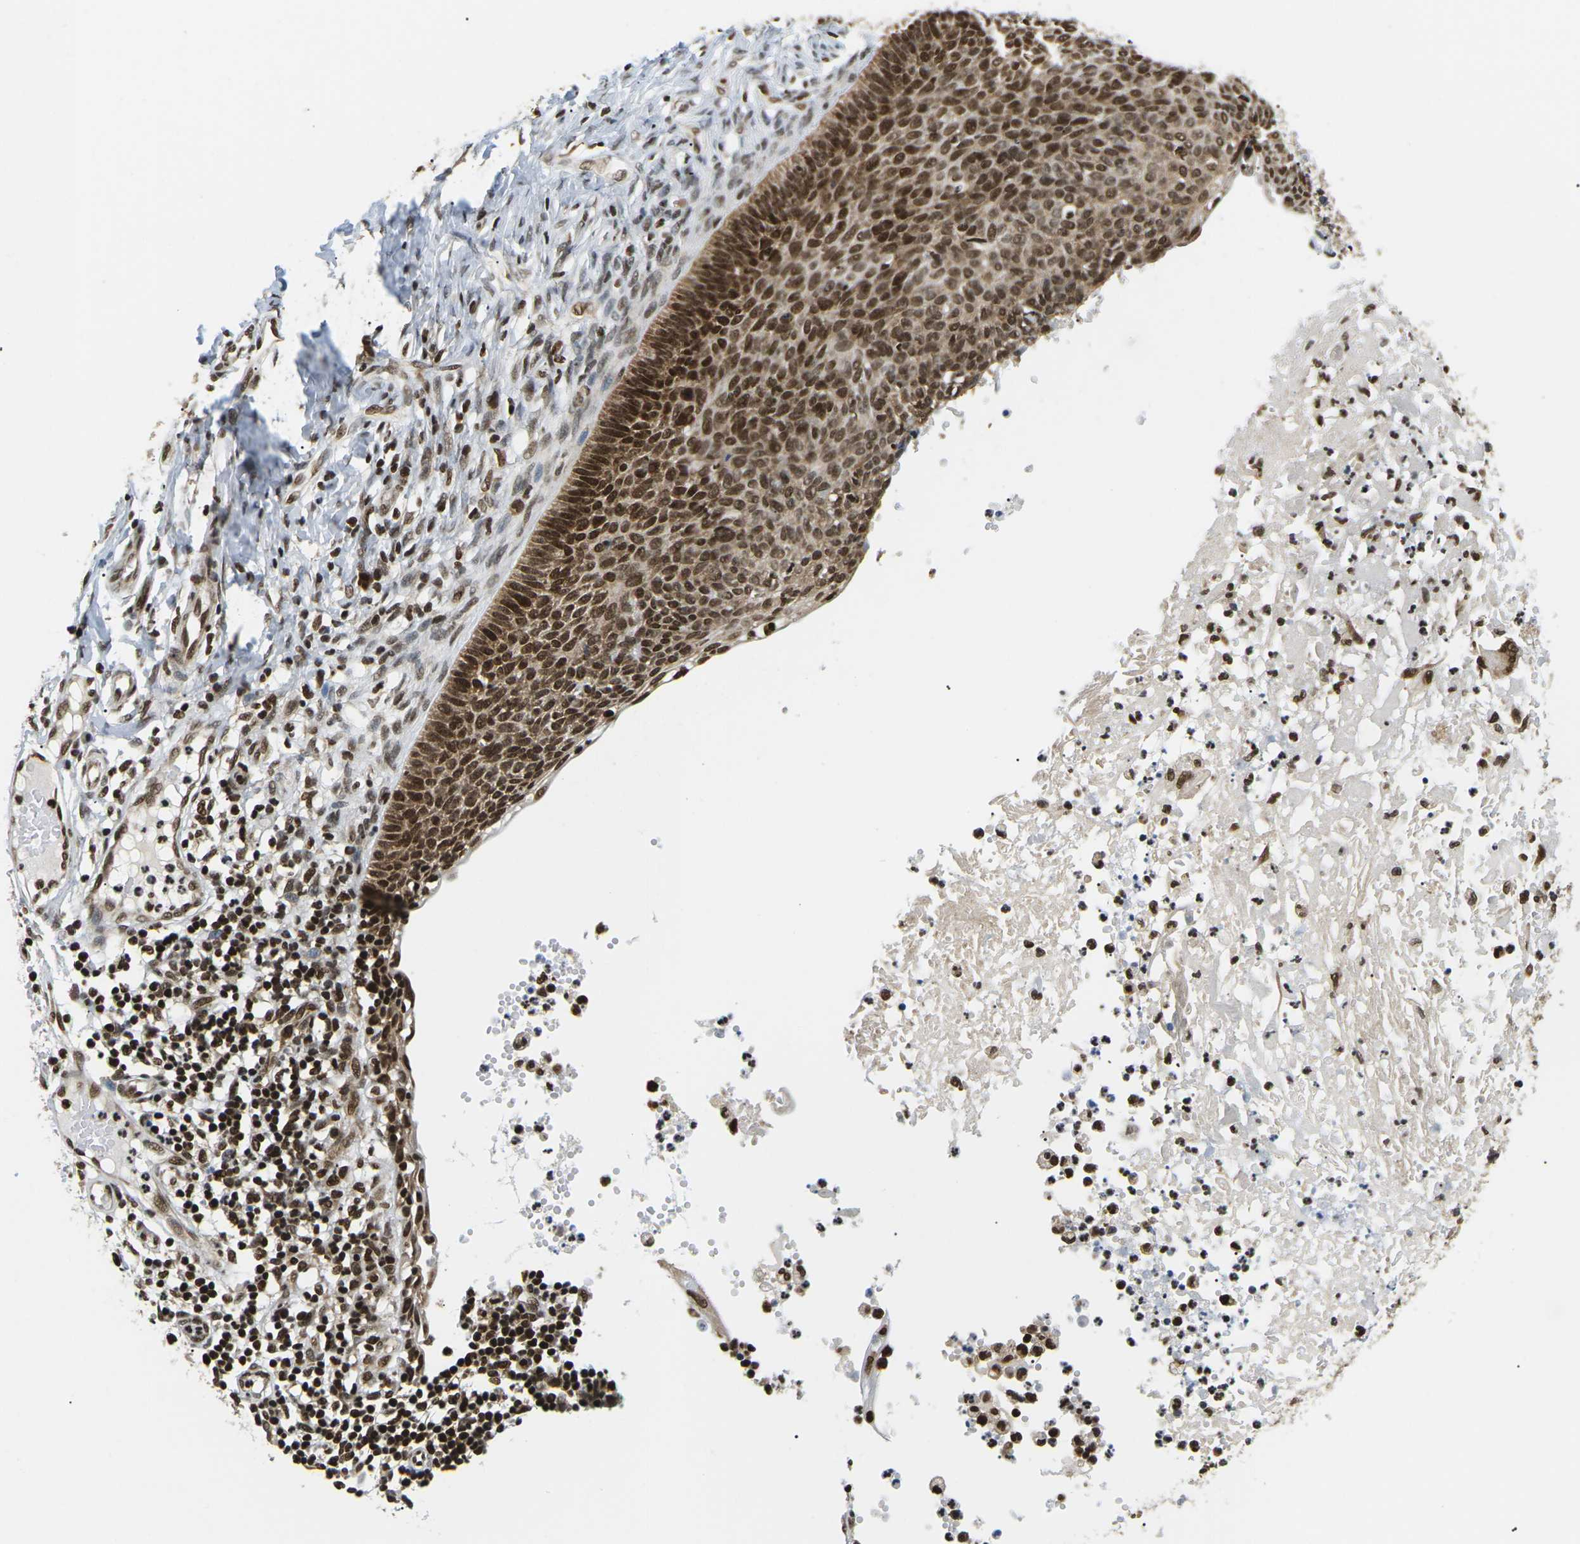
{"staining": {"intensity": "moderate", "quantity": ">75%", "location": "cytoplasmic/membranous,nuclear"}, "tissue": "skin cancer", "cell_type": "Tumor cells", "image_type": "cancer", "snomed": [{"axis": "morphology", "description": "Normal tissue, NOS"}, {"axis": "morphology", "description": "Basal cell carcinoma"}, {"axis": "topography", "description": "Skin"}], "caption": "Tumor cells demonstrate medium levels of moderate cytoplasmic/membranous and nuclear staining in about >75% of cells in skin basal cell carcinoma.", "gene": "CELF1", "patient": {"sex": "male", "age": 87}}